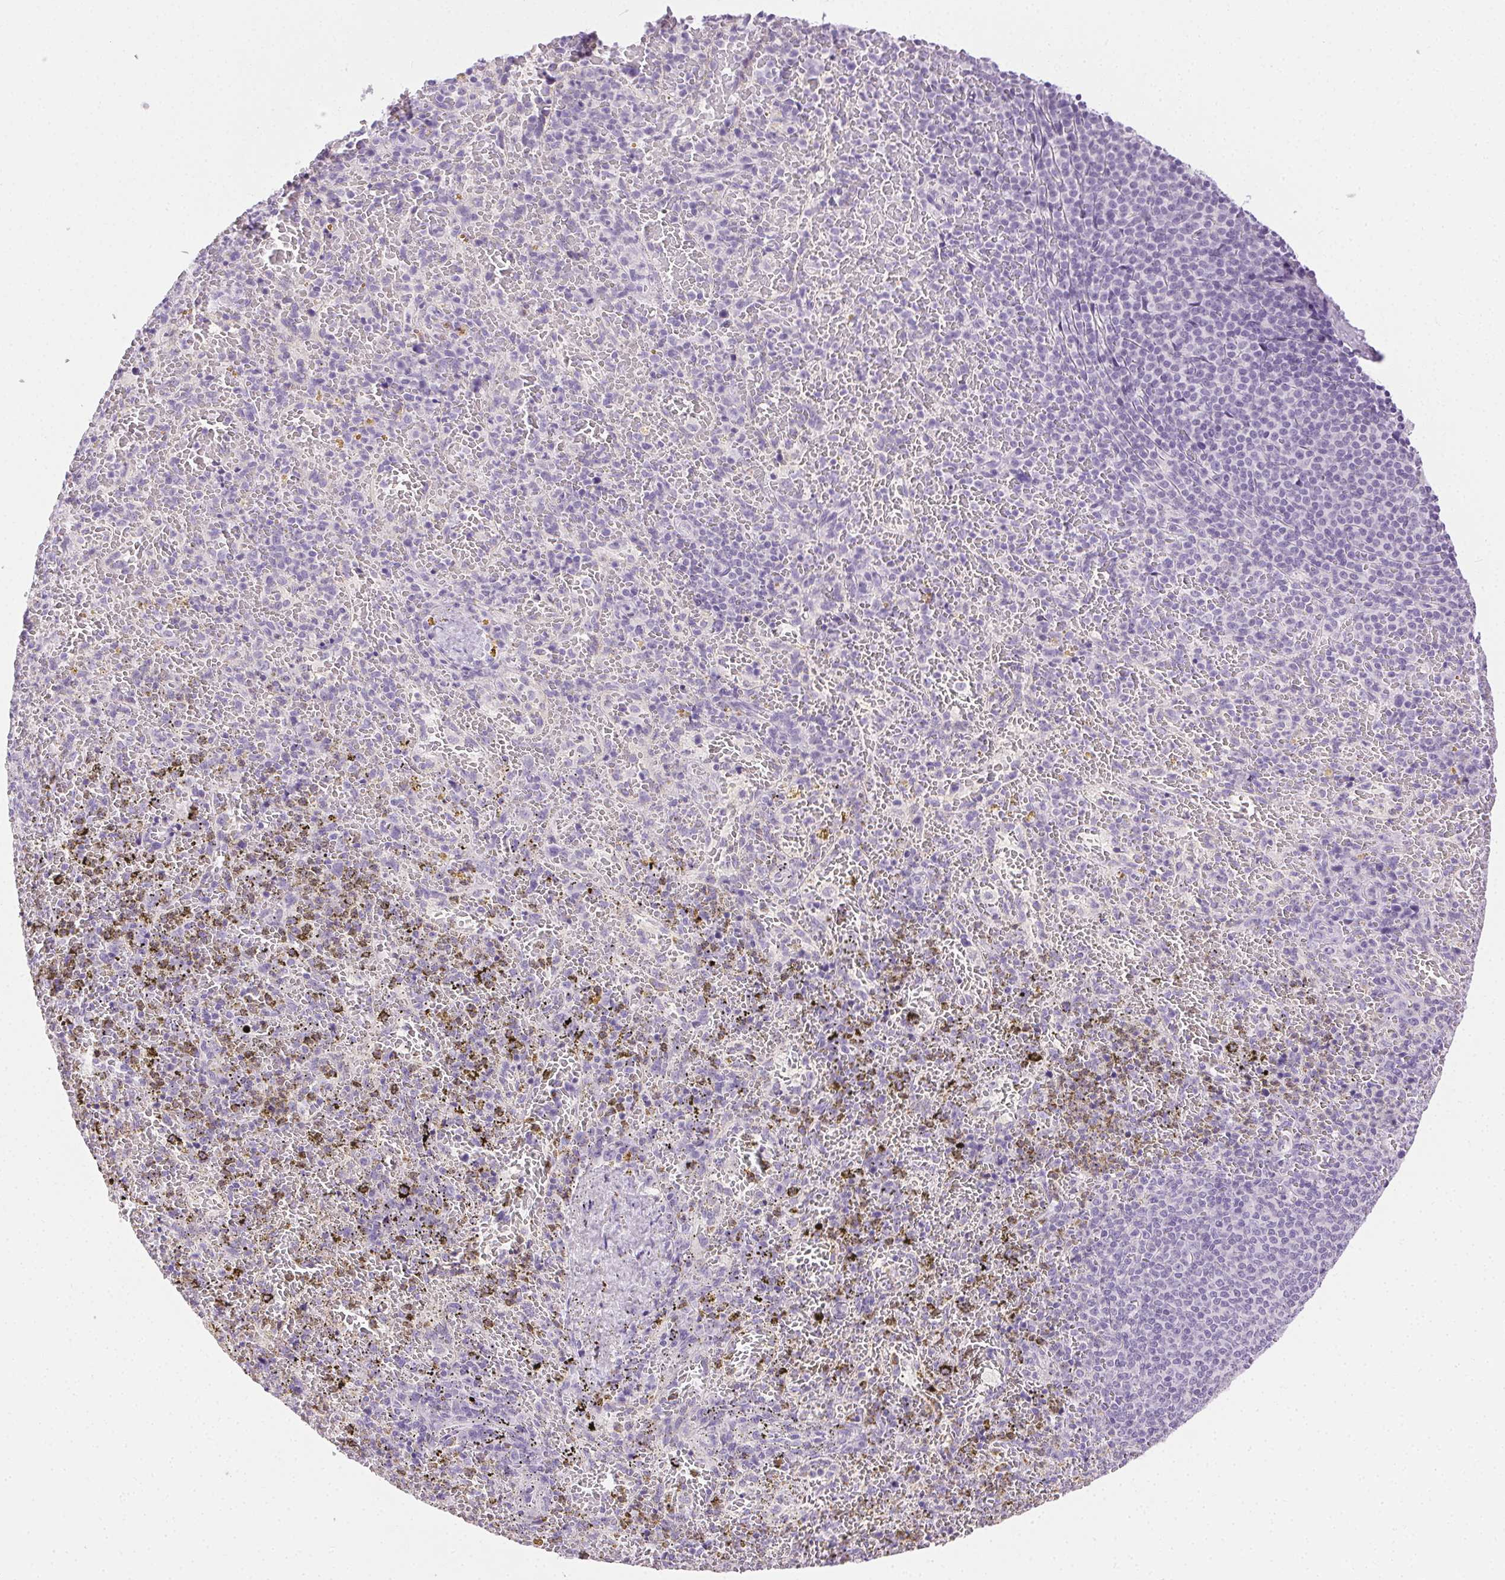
{"staining": {"intensity": "negative", "quantity": "none", "location": "none"}, "tissue": "spleen", "cell_type": "Cells in red pulp", "image_type": "normal", "snomed": [{"axis": "morphology", "description": "Normal tissue, NOS"}, {"axis": "topography", "description": "Spleen"}], "caption": "Immunohistochemistry (IHC) histopathology image of benign human spleen stained for a protein (brown), which reveals no expression in cells in red pulp.", "gene": "C20orf85", "patient": {"sex": "female", "age": 50}}